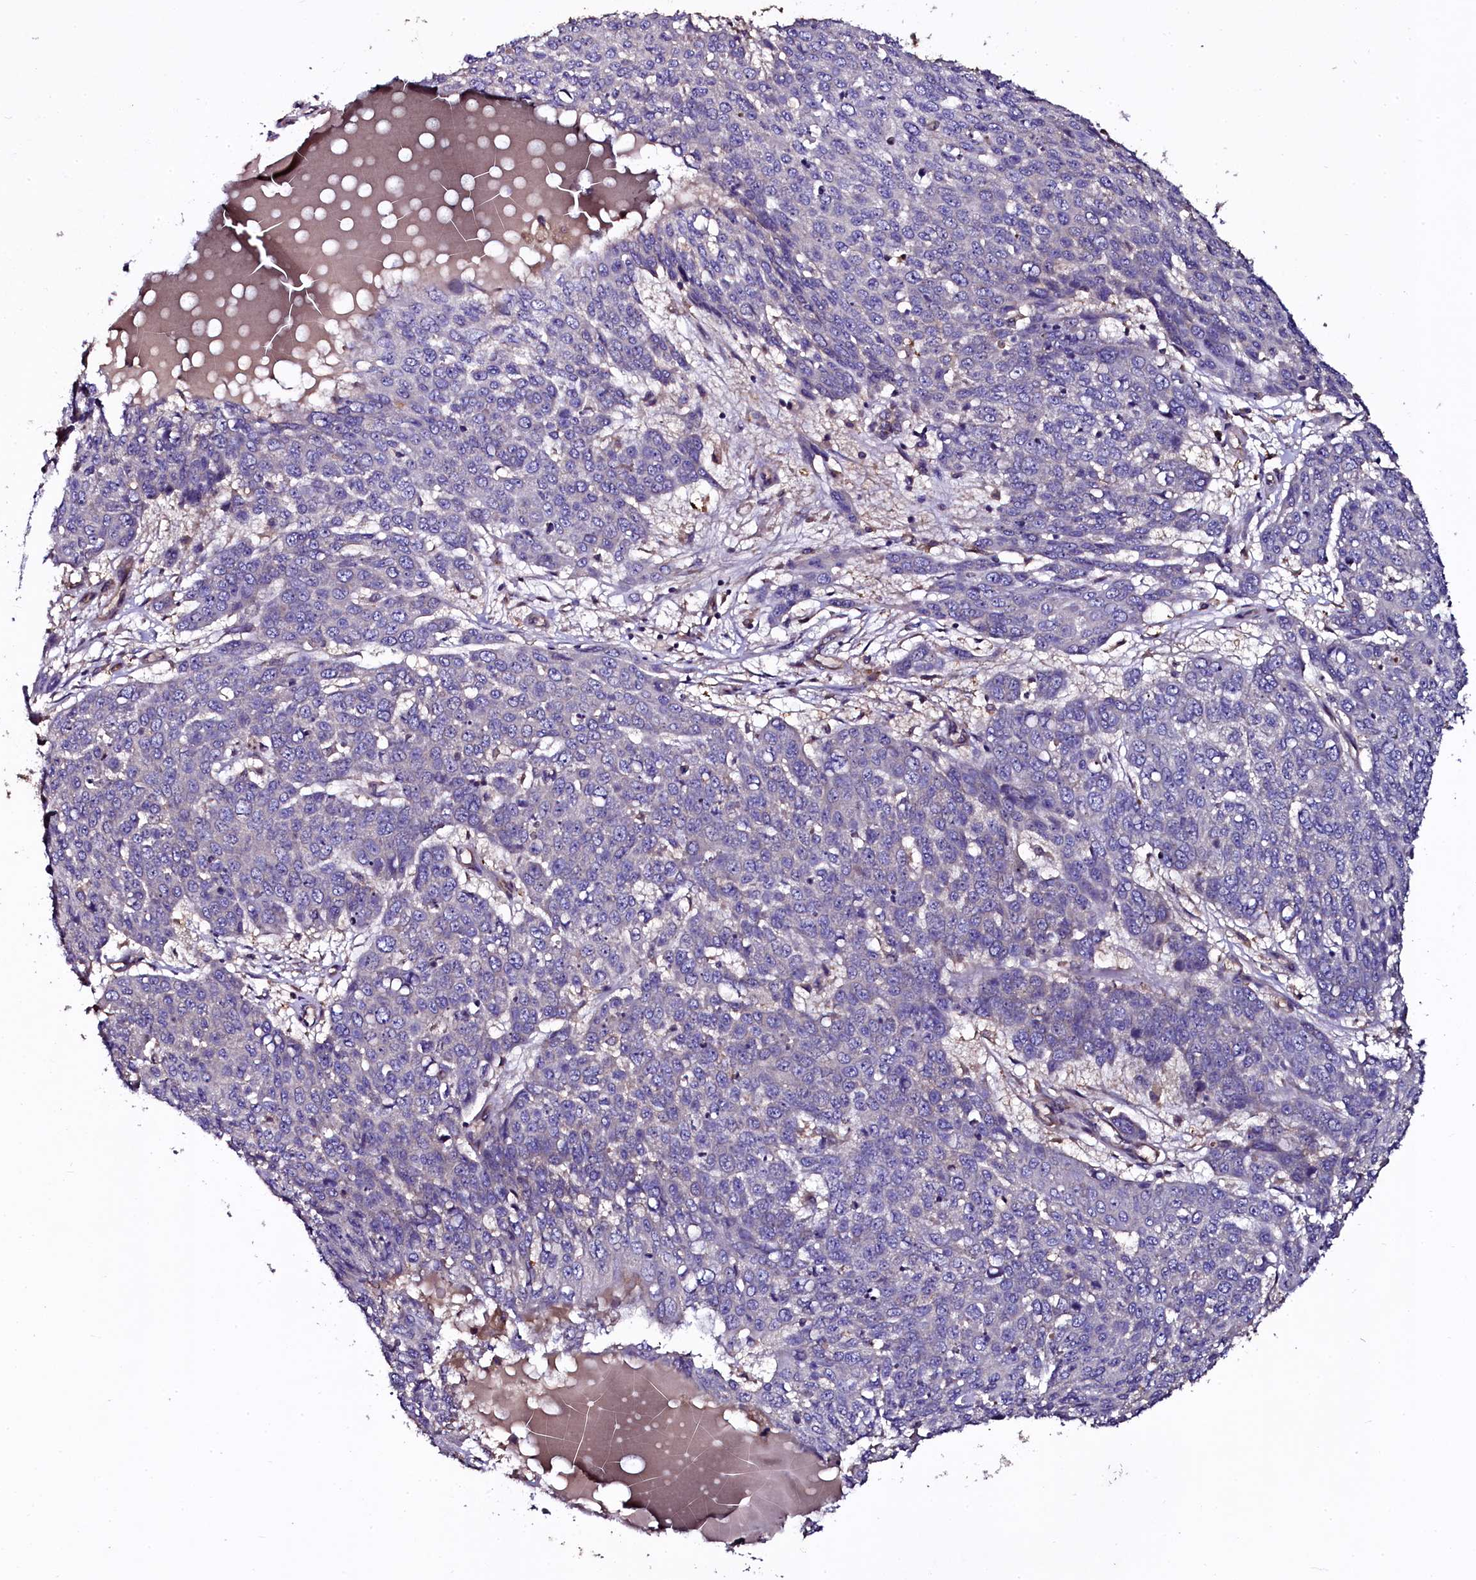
{"staining": {"intensity": "negative", "quantity": "none", "location": "none"}, "tissue": "skin cancer", "cell_type": "Tumor cells", "image_type": "cancer", "snomed": [{"axis": "morphology", "description": "Squamous cell carcinoma, NOS"}, {"axis": "topography", "description": "Skin"}], "caption": "The micrograph shows no significant positivity in tumor cells of skin cancer (squamous cell carcinoma).", "gene": "APPL2", "patient": {"sex": "male", "age": 71}}